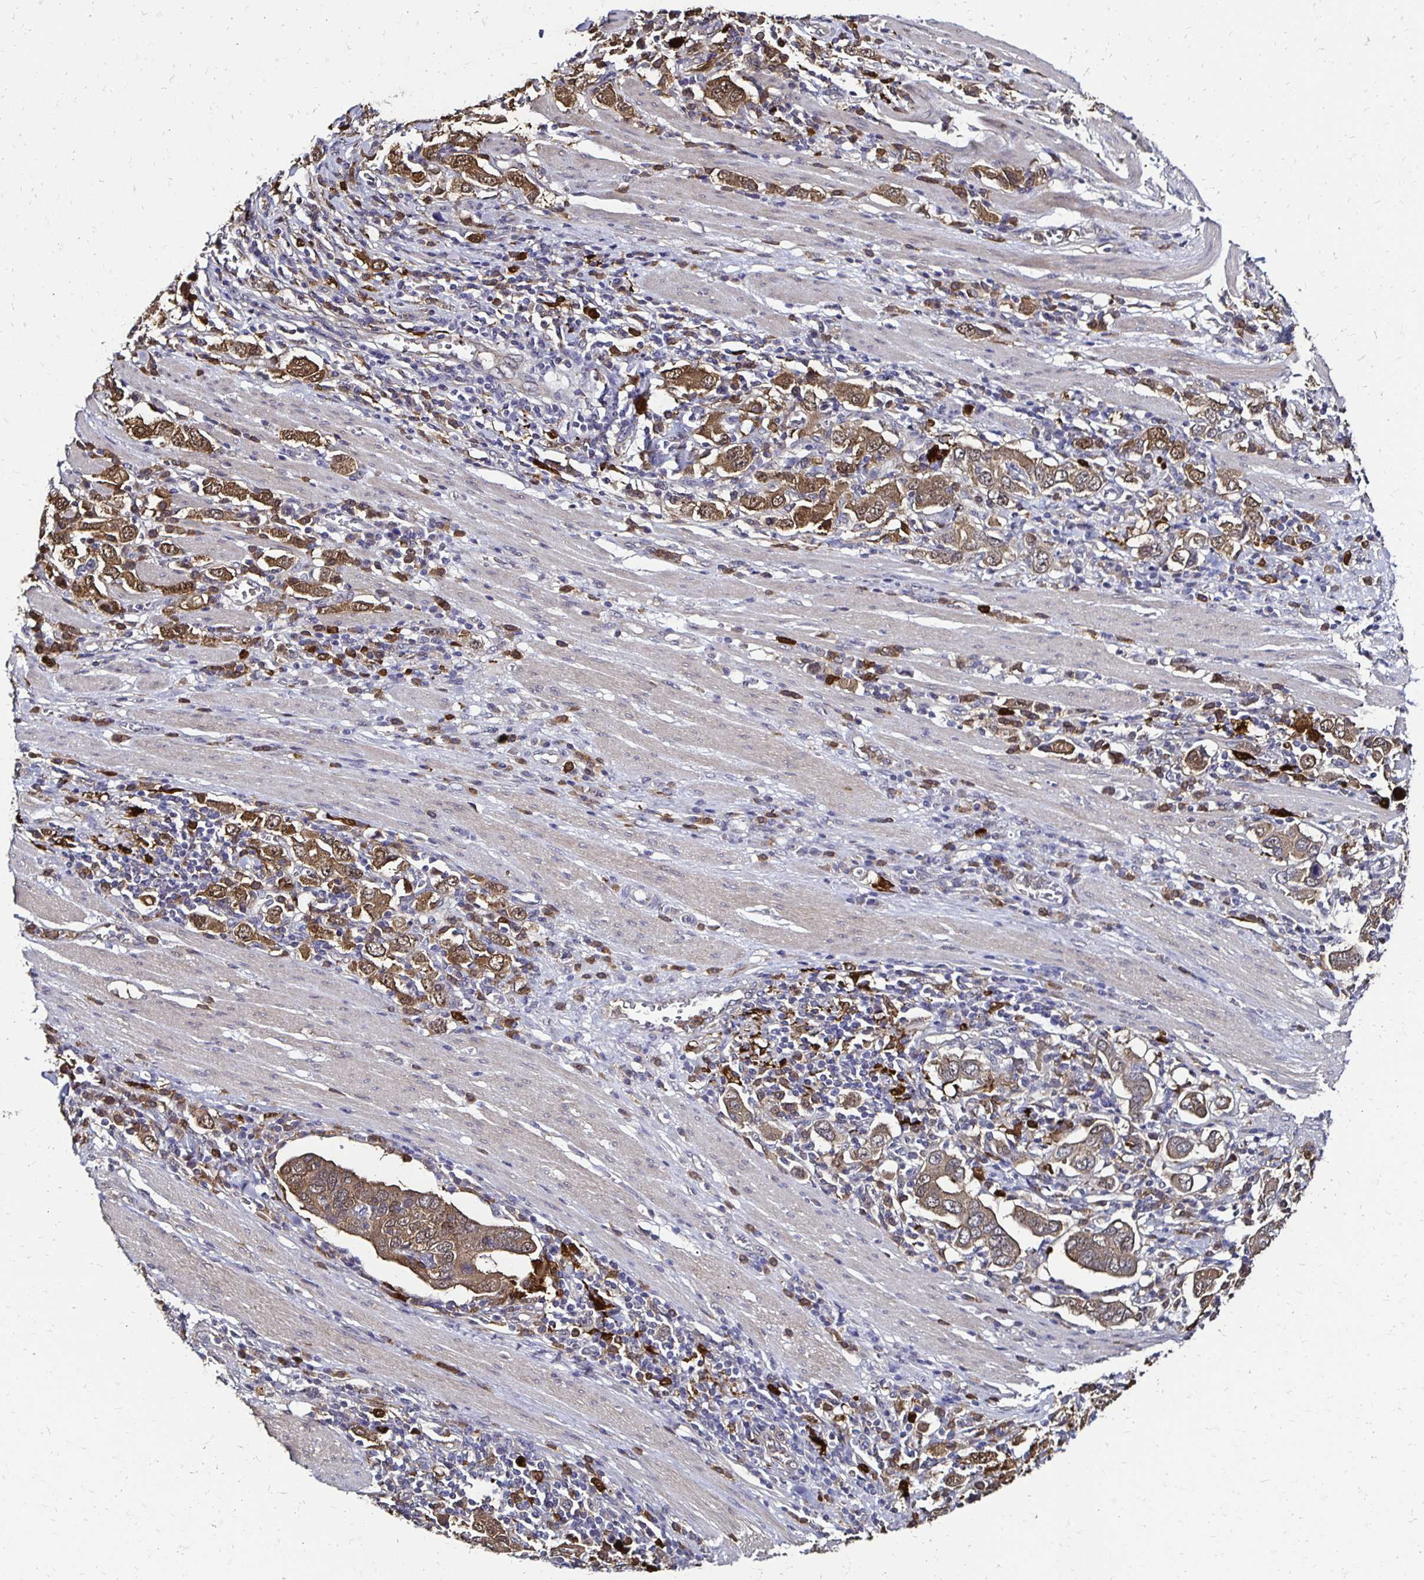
{"staining": {"intensity": "moderate", "quantity": ">75%", "location": "cytoplasmic/membranous,nuclear"}, "tissue": "stomach cancer", "cell_type": "Tumor cells", "image_type": "cancer", "snomed": [{"axis": "morphology", "description": "Adenocarcinoma, NOS"}, {"axis": "topography", "description": "Stomach, upper"}, {"axis": "topography", "description": "Stomach"}], "caption": "Brown immunohistochemical staining in human stomach cancer (adenocarcinoma) displays moderate cytoplasmic/membranous and nuclear expression in about >75% of tumor cells.", "gene": "TXN", "patient": {"sex": "male", "age": 62}}